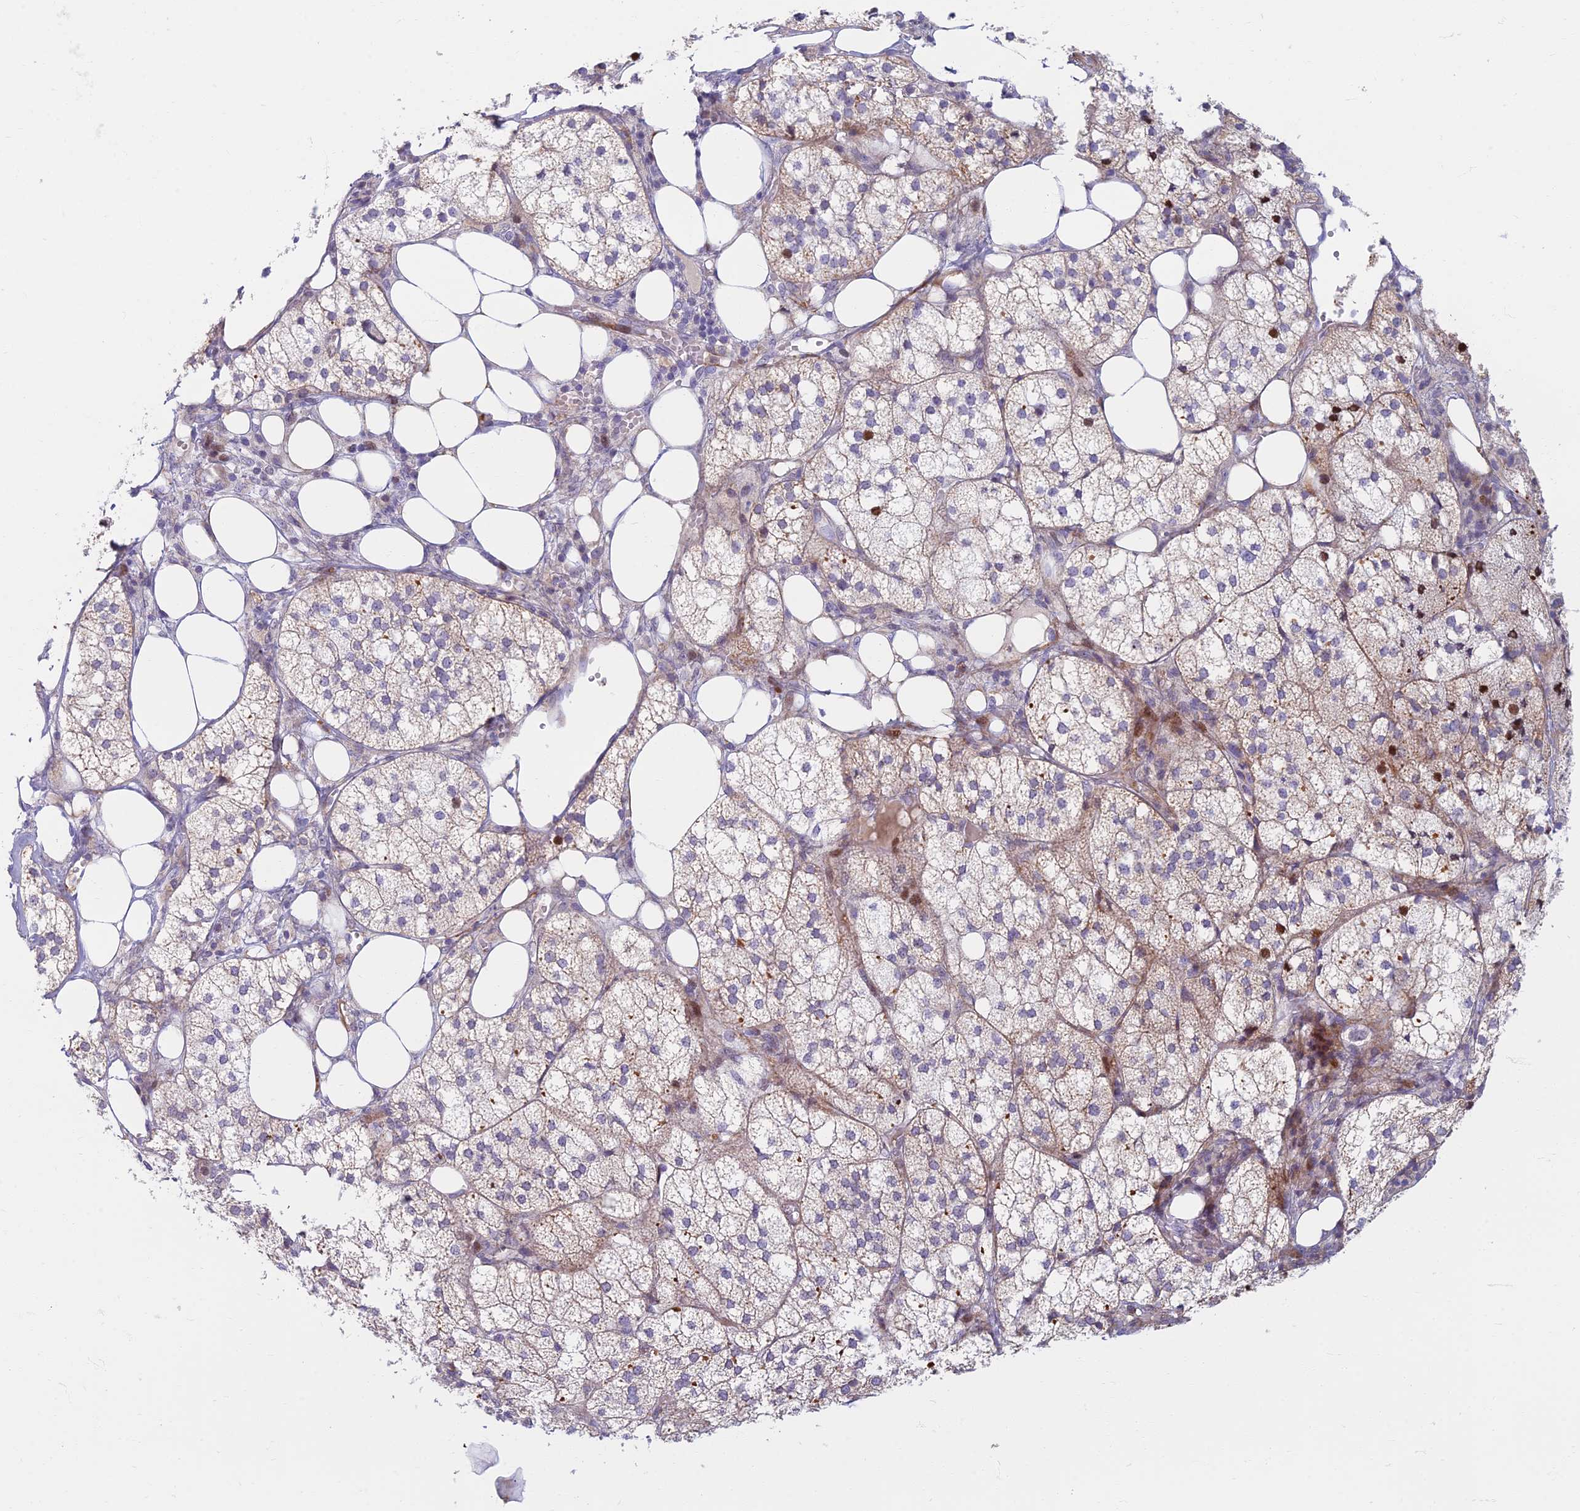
{"staining": {"intensity": "moderate", "quantity": "<25%", "location": "cytoplasmic/membranous,nuclear"}, "tissue": "adrenal gland", "cell_type": "Glandular cells", "image_type": "normal", "snomed": [{"axis": "morphology", "description": "Normal tissue, NOS"}, {"axis": "topography", "description": "Adrenal gland"}], "caption": "IHC histopathology image of benign adrenal gland: human adrenal gland stained using immunohistochemistry displays low levels of moderate protein expression localized specifically in the cytoplasmic/membranous,nuclear of glandular cells, appearing as a cytoplasmic/membranous,nuclear brown color.", "gene": "C15orf40", "patient": {"sex": "female", "age": 61}}